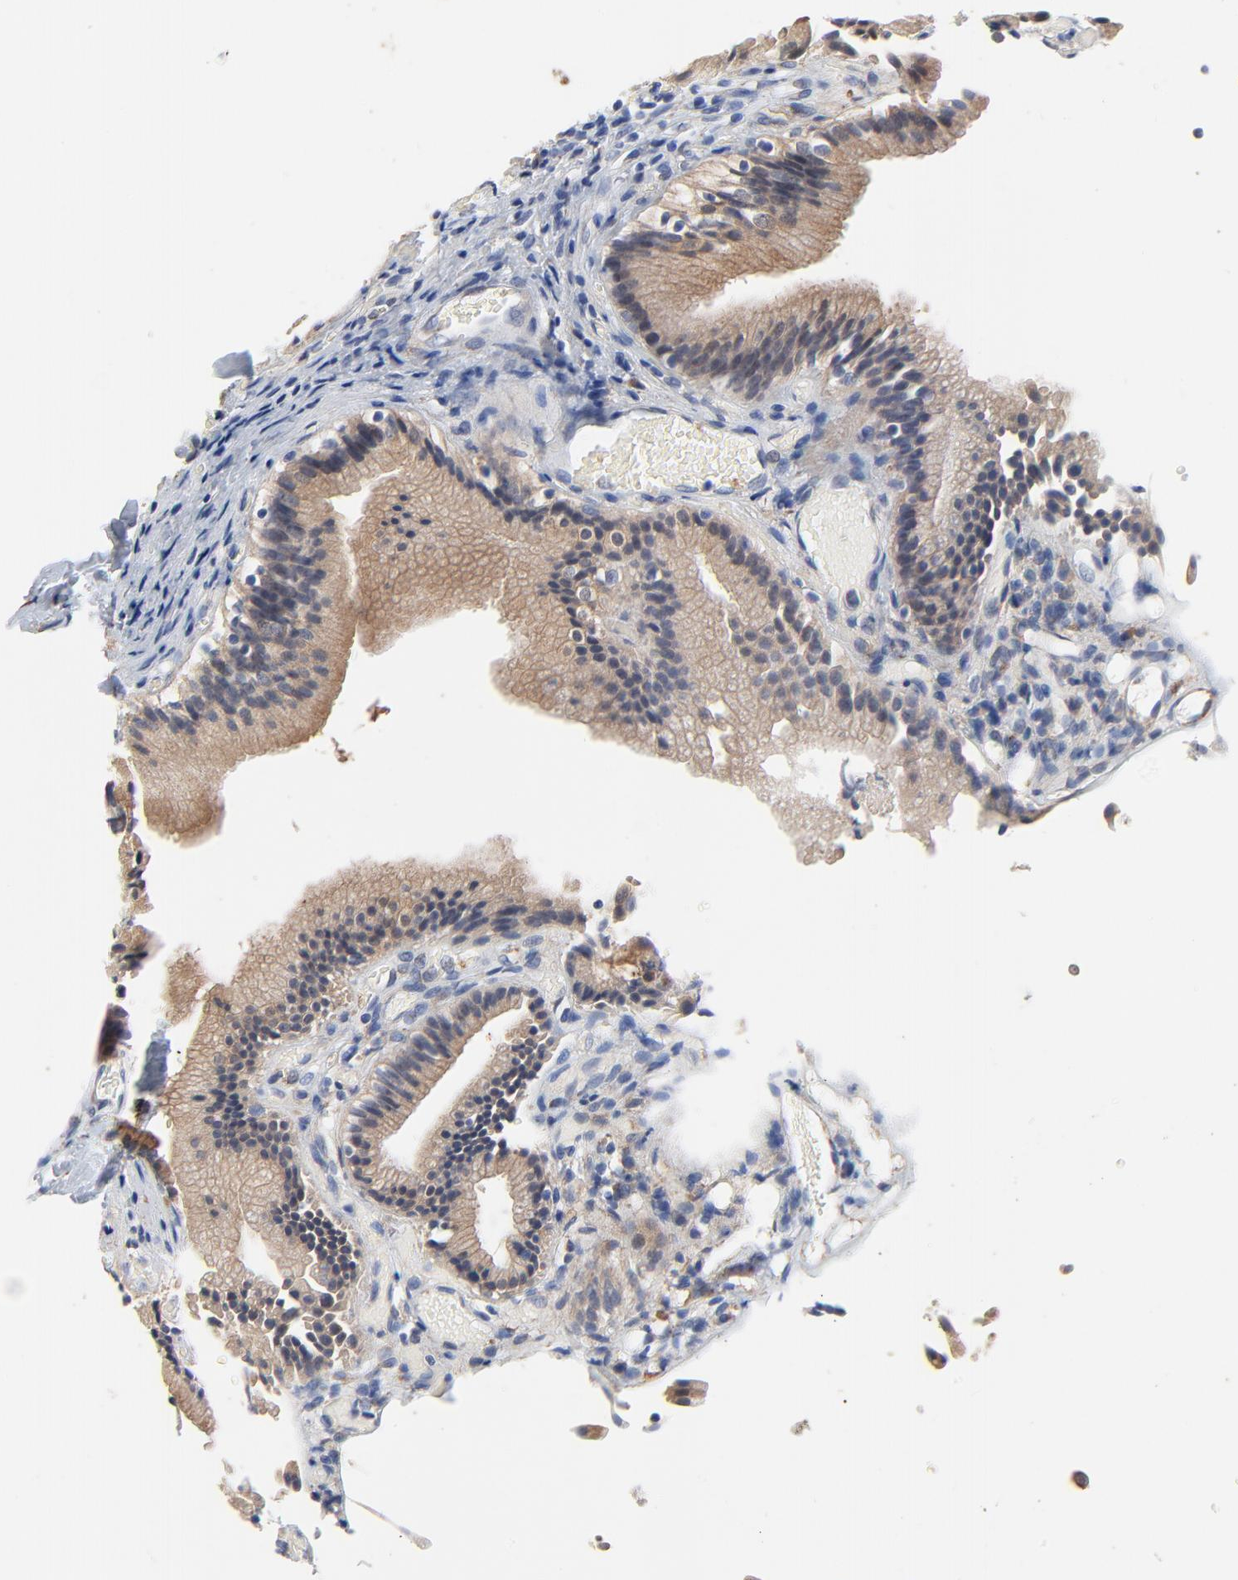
{"staining": {"intensity": "strong", "quantity": ">75%", "location": "cytoplasmic/membranous"}, "tissue": "gallbladder", "cell_type": "Glandular cells", "image_type": "normal", "snomed": [{"axis": "morphology", "description": "Normal tissue, NOS"}, {"axis": "topography", "description": "Gallbladder"}], "caption": "Immunohistochemical staining of benign gallbladder demonstrates >75% levels of strong cytoplasmic/membranous protein positivity in about >75% of glandular cells.", "gene": "VAV2", "patient": {"sex": "male", "age": 65}}